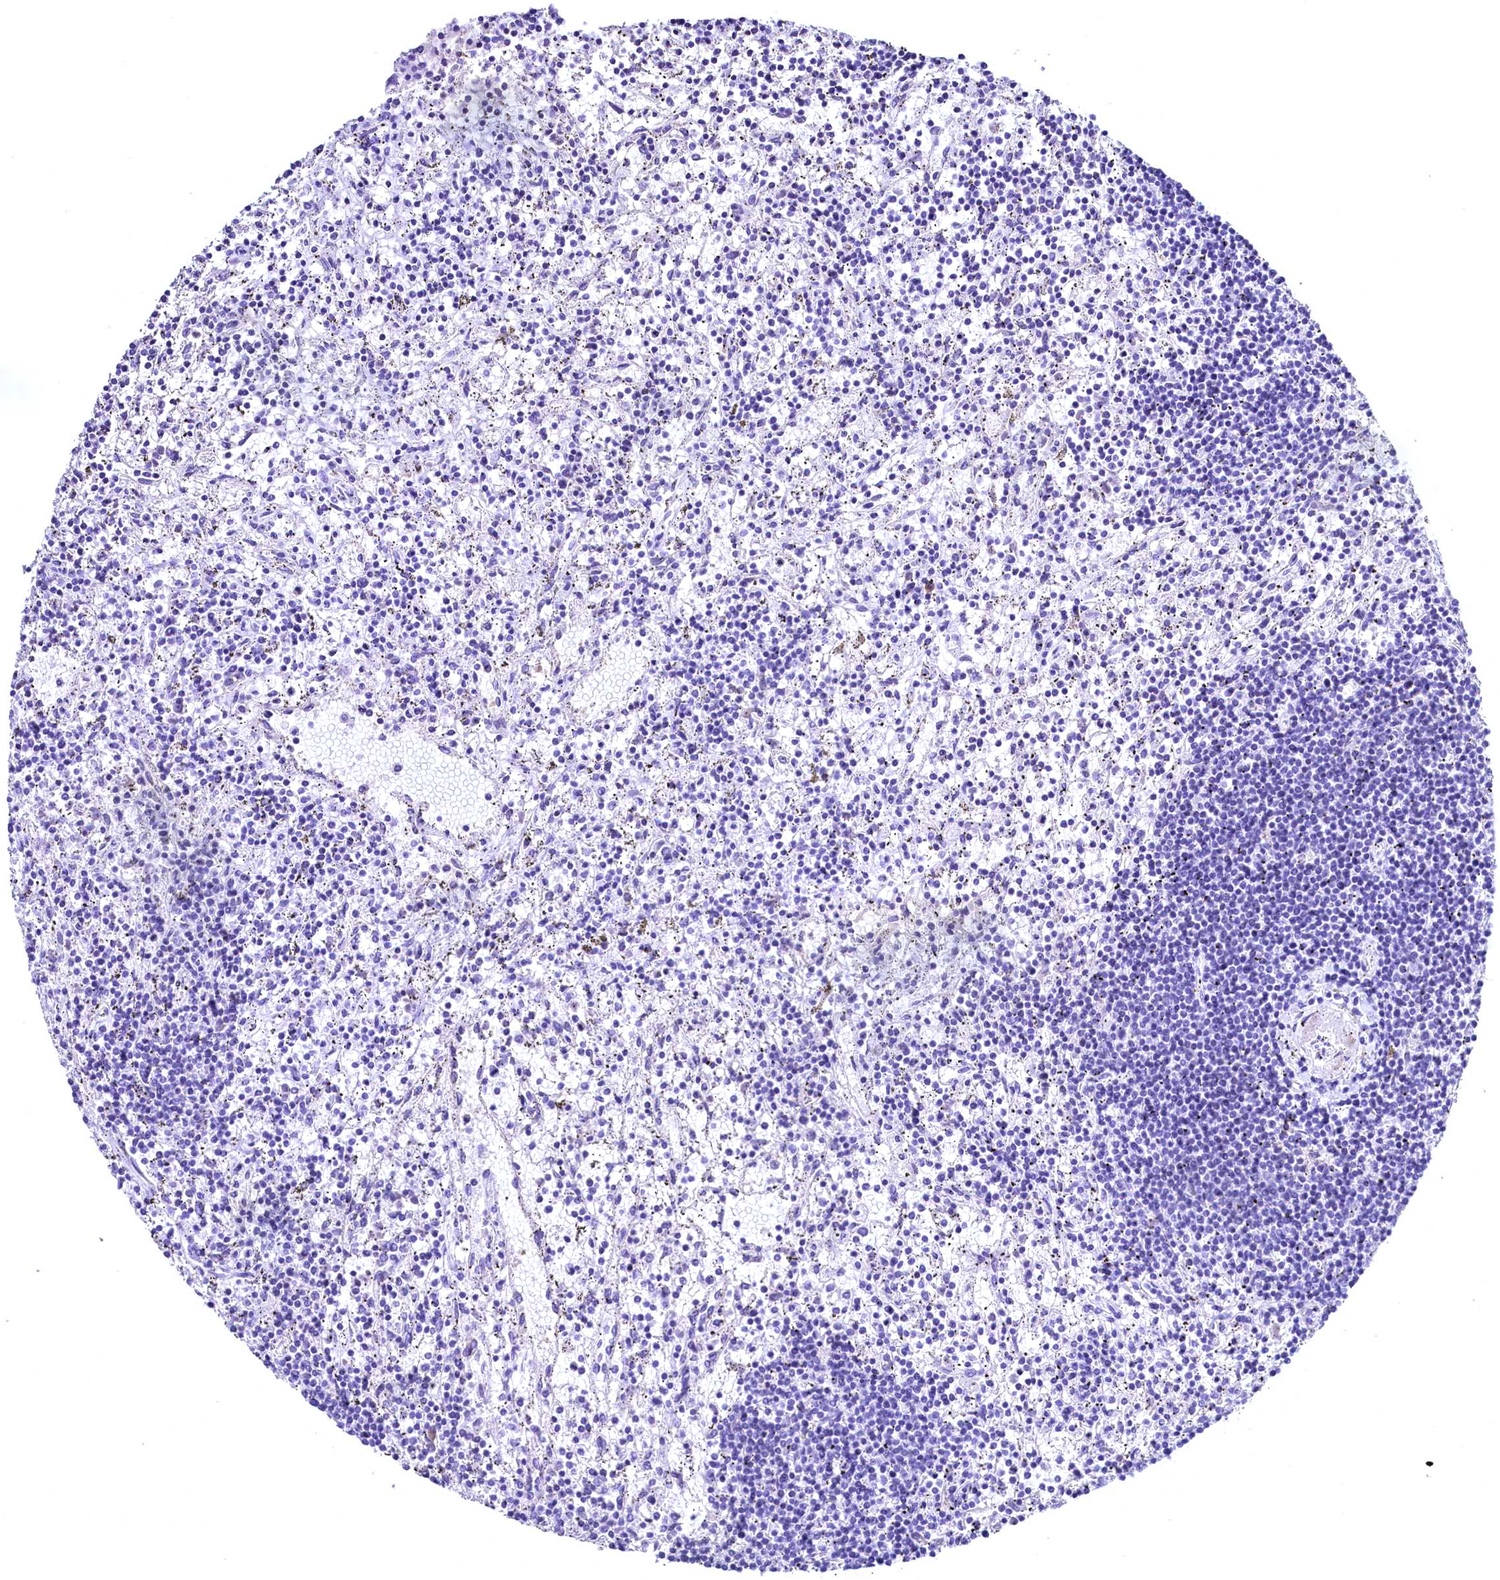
{"staining": {"intensity": "negative", "quantity": "none", "location": "none"}, "tissue": "lymphoma", "cell_type": "Tumor cells", "image_type": "cancer", "snomed": [{"axis": "morphology", "description": "Malignant lymphoma, non-Hodgkin's type, Low grade"}, {"axis": "topography", "description": "Spleen"}], "caption": "DAB (3,3'-diaminobenzidine) immunohistochemical staining of low-grade malignant lymphoma, non-Hodgkin's type demonstrates no significant expression in tumor cells. The staining is performed using DAB (3,3'-diaminobenzidine) brown chromogen with nuclei counter-stained in using hematoxylin.", "gene": "SKIDA1", "patient": {"sex": "male", "age": 76}}